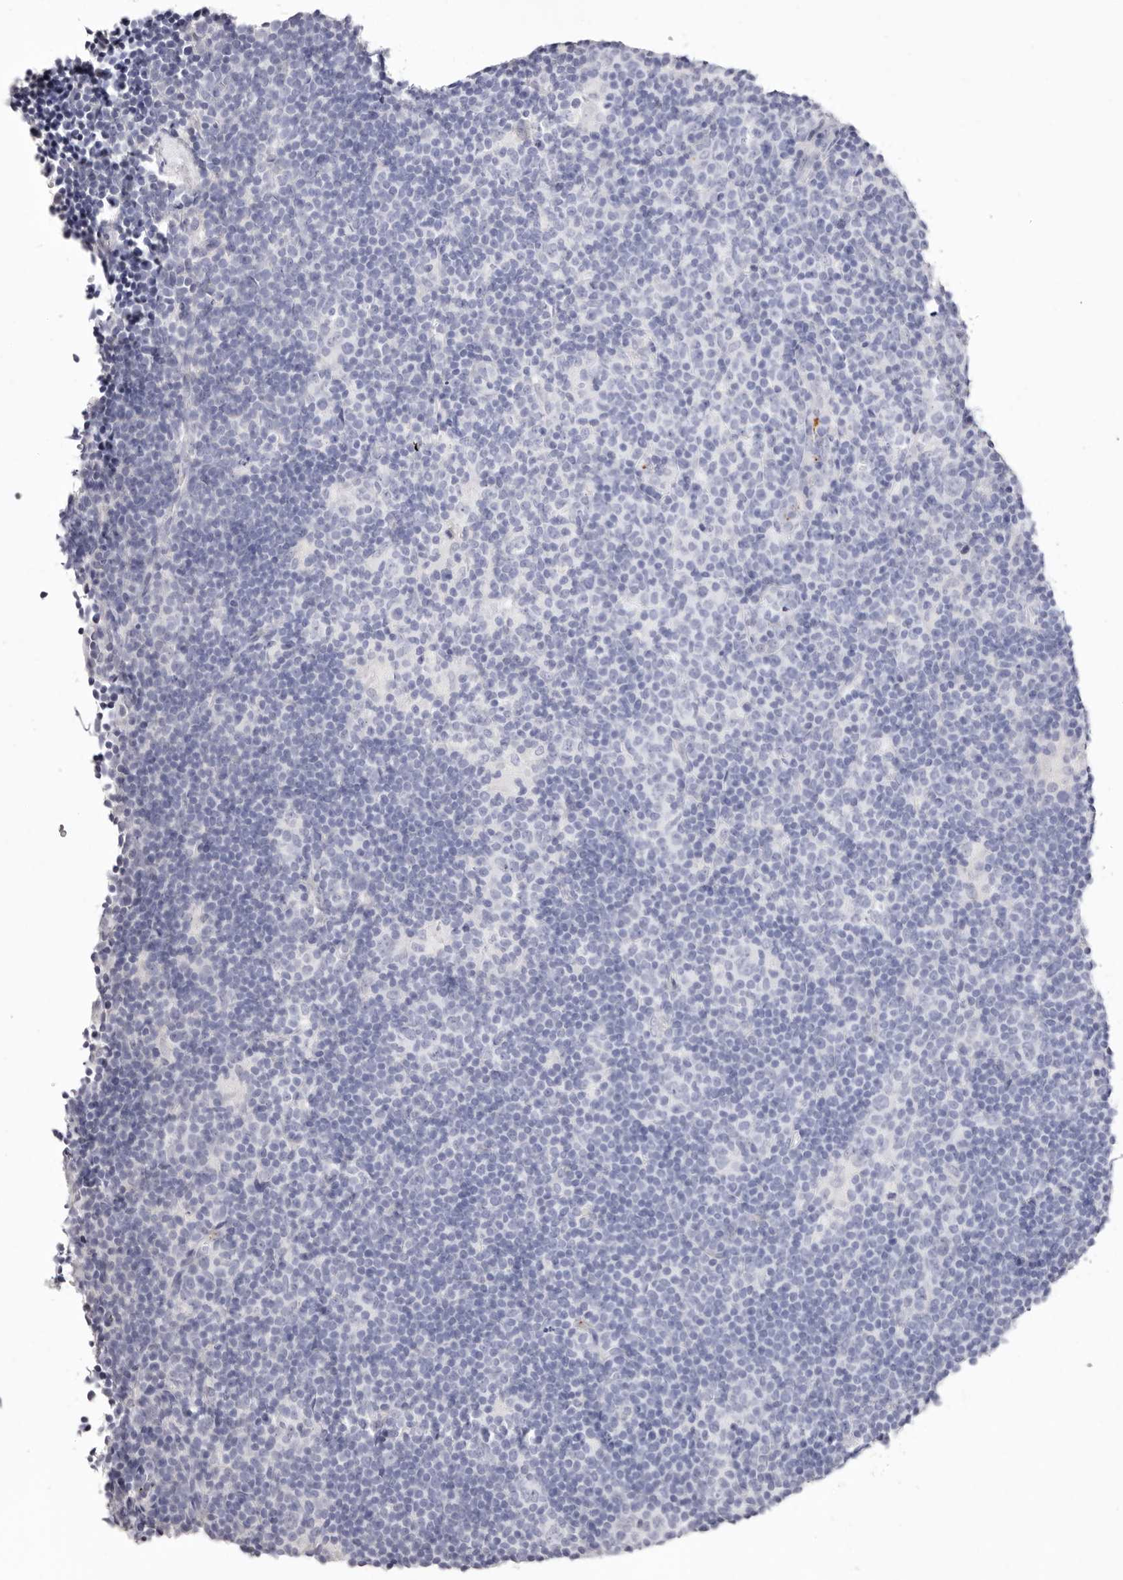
{"staining": {"intensity": "negative", "quantity": "none", "location": "none"}, "tissue": "lymphoma", "cell_type": "Tumor cells", "image_type": "cancer", "snomed": [{"axis": "morphology", "description": "Hodgkin's disease, NOS"}, {"axis": "topography", "description": "Lymph node"}], "caption": "Immunohistochemistry micrograph of human lymphoma stained for a protein (brown), which reveals no staining in tumor cells.", "gene": "PF4", "patient": {"sex": "female", "age": 57}}